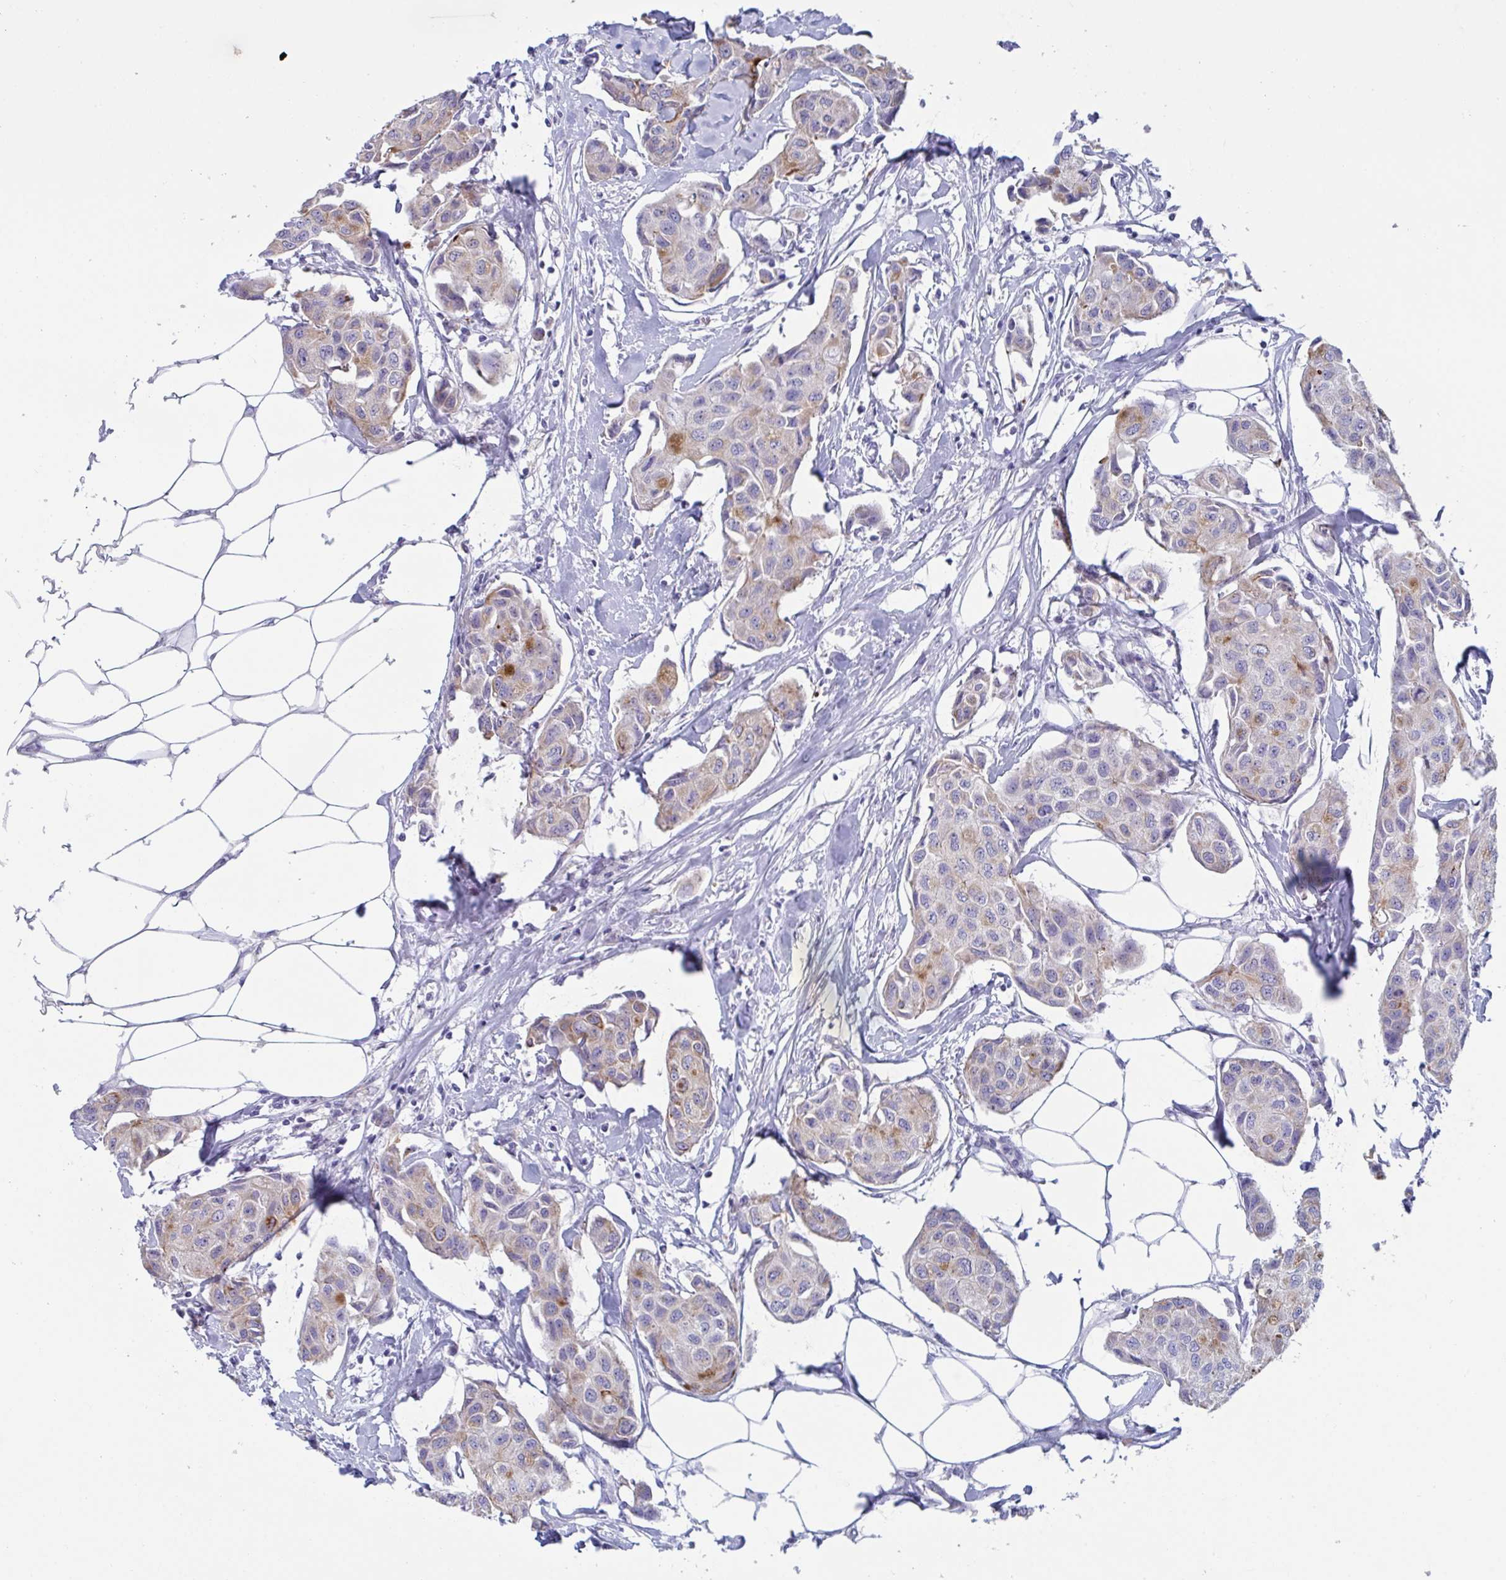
{"staining": {"intensity": "weak", "quantity": "<25%", "location": "cytoplasmic/membranous"}, "tissue": "breast cancer", "cell_type": "Tumor cells", "image_type": "cancer", "snomed": [{"axis": "morphology", "description": "Duct carcinoma"}, {"axis": "topography", "description": "Breast"}, {"axis": "topography", "description": "Lymph node"}], "caption": "IHC image of neoplastic tissue: human breast intraductal carcinoma stained with DAB exhibits no significant protein staining in tumor cells.", "gene": "TAS2R38", "patient": {"sex": "female", "age": 80}}